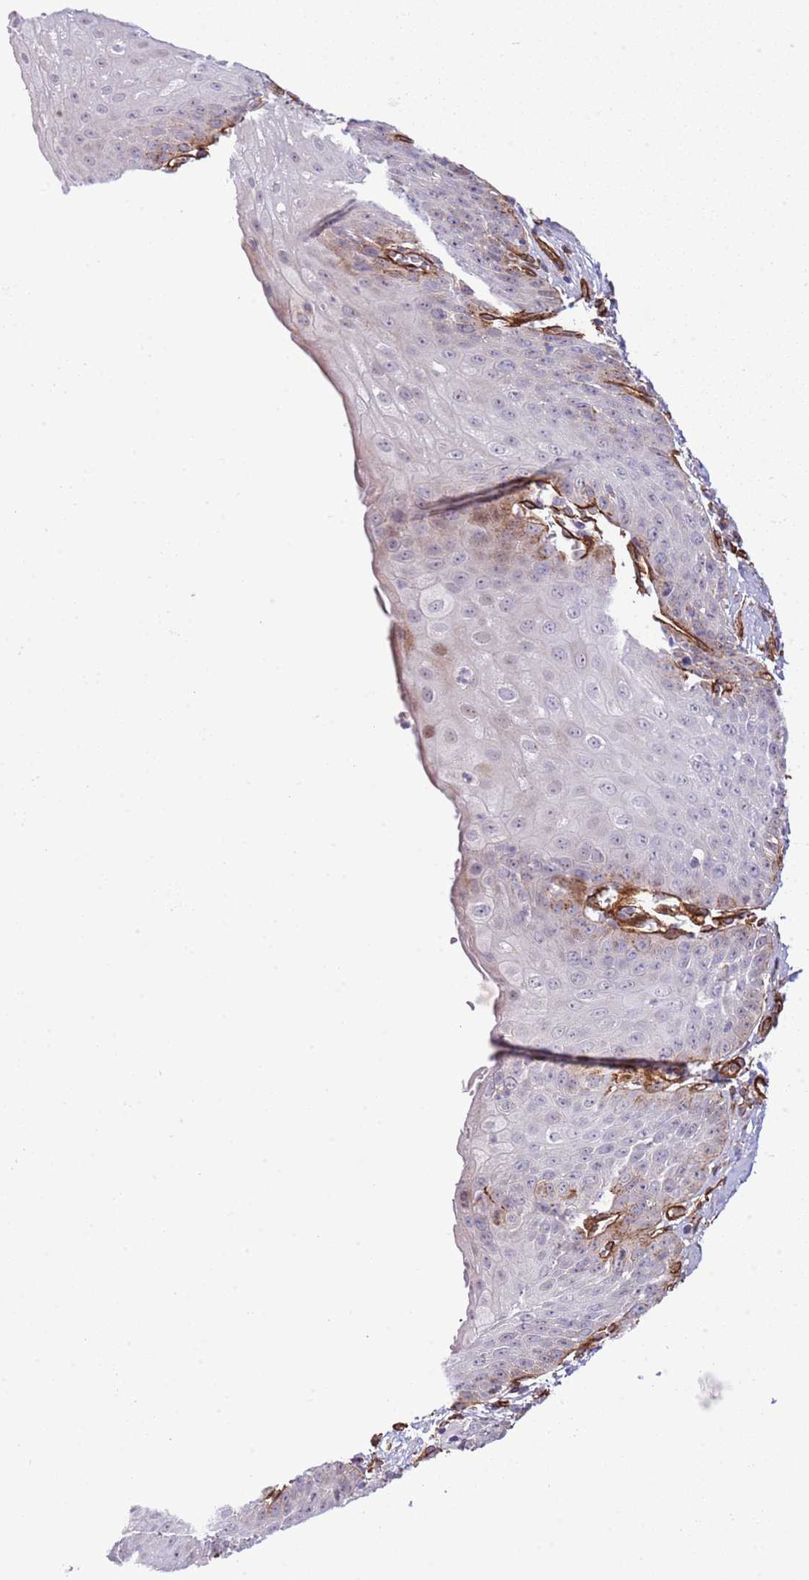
{"staining": {"intensity": "moderate", "quantity": "<25%", "location": "cytoplasmic/membranous,nuclear"}, "tissue": "esophagus", "cell_type": "Squamous epithelial cells", "image_type": "normal", "snomed": [{"axis": "morphology", "description": "Normal tissue, NOS"}, {"axis": "topography", "description": "Esophagus"}], "caption": "Esophagus stained for a protein demonstrates moderate cytoplasmic/membranous,nuclear positivity in squamous epithelial cells. The staining was performed using DAB, with brown indicating positive protein expression. Nuclei are stained blue with hematoxylin.", "gene": "NEK3", "patient": {"sex": "male", "age": 71}}